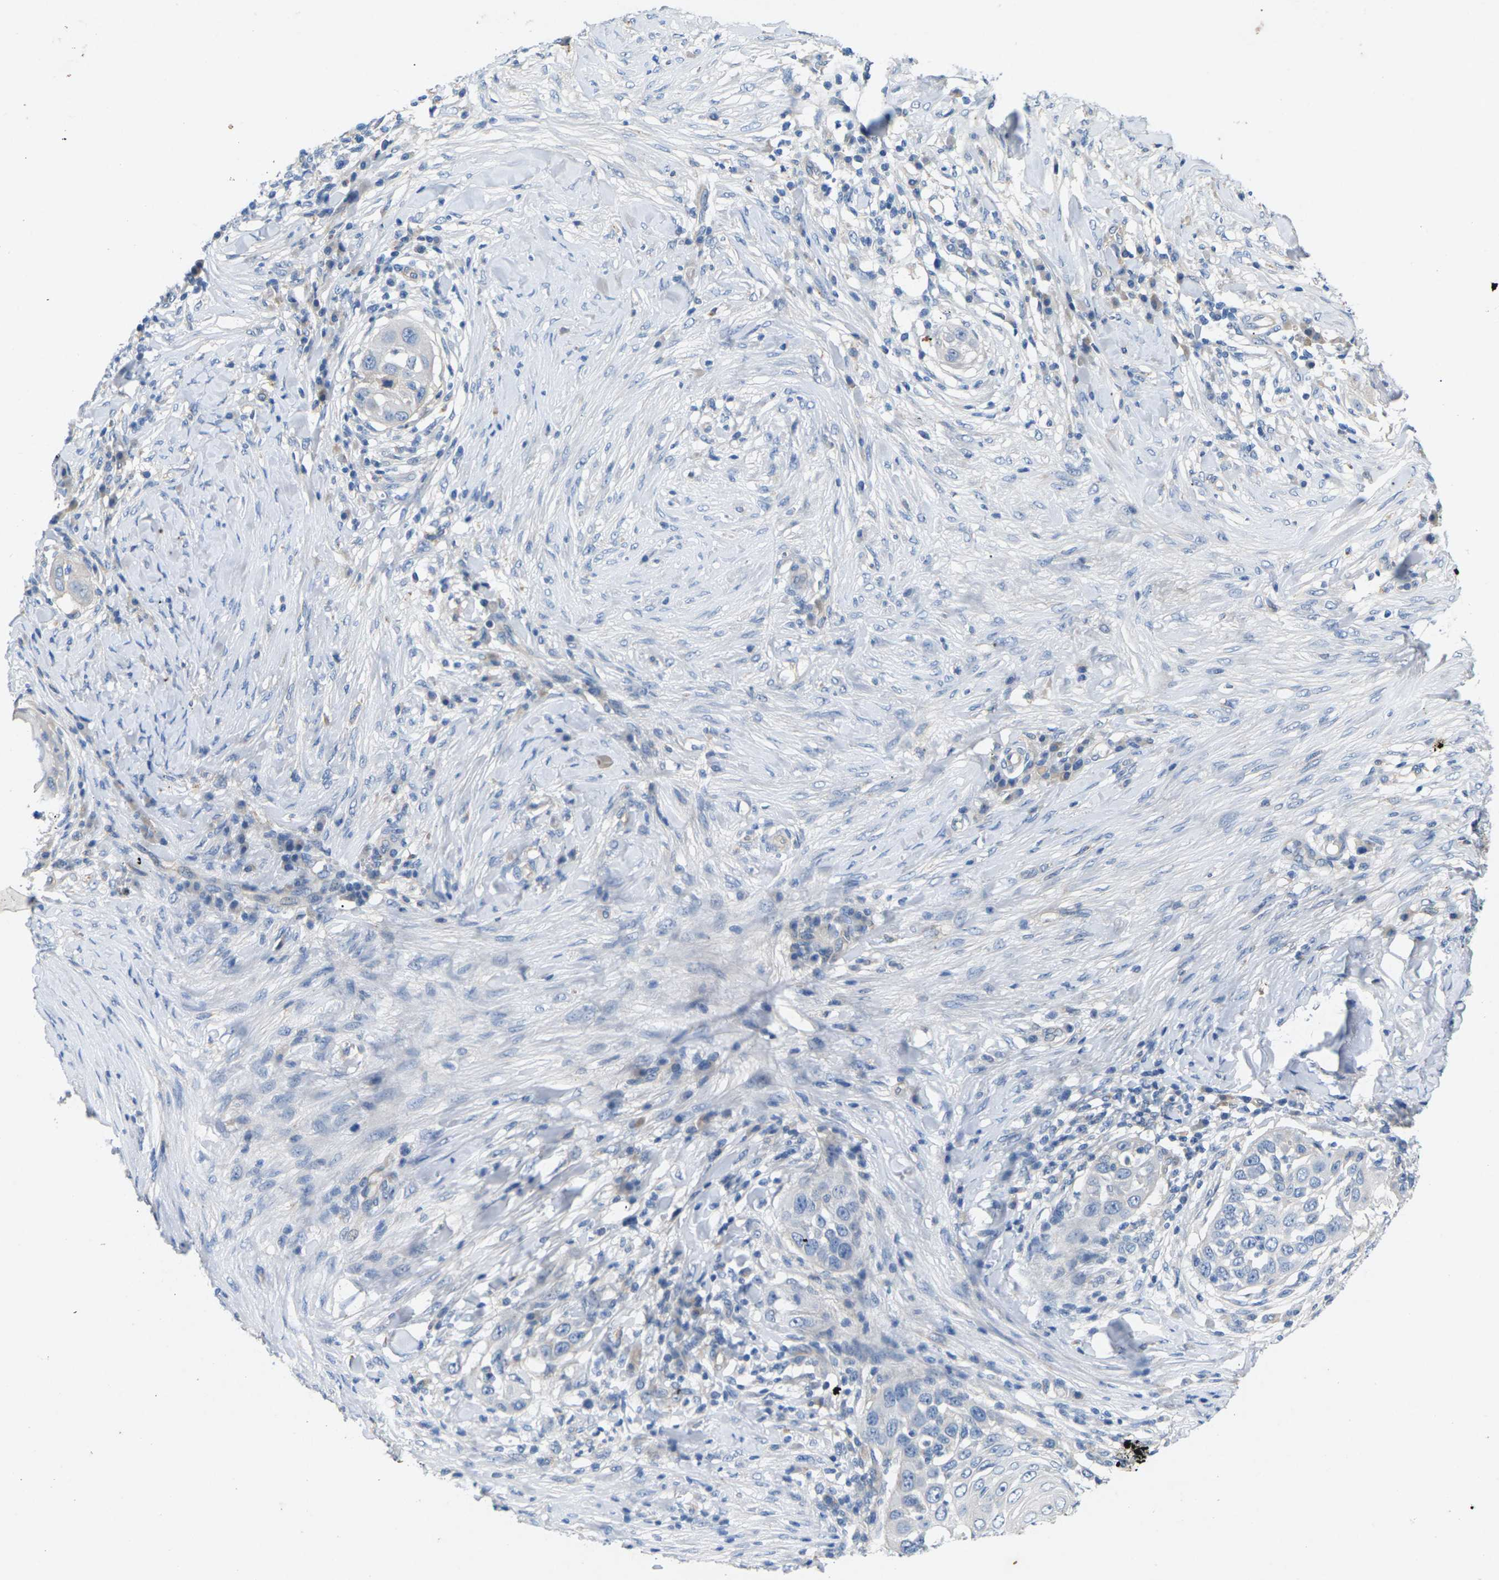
{"staining": {"intensity": "negative", "quantity": "none", "location": "none"}, "tissue": "skin cancer", "cell_type": "Tumor cells", "image_type": "cancer", "snomed": [{"axis": "morphology", "description": "Squamous cell carcinoma, NOS"}, {"axis": "topography", "description": "Skin"}], "caption": "Immunohistochemistry histopathology image of human squamous cell carcinoma (skin) stained for a protein (brown), which reveals no positivity in tumor cells.", "gene": "ITGA5", "patient": {"sex": "female", "age": 44}}